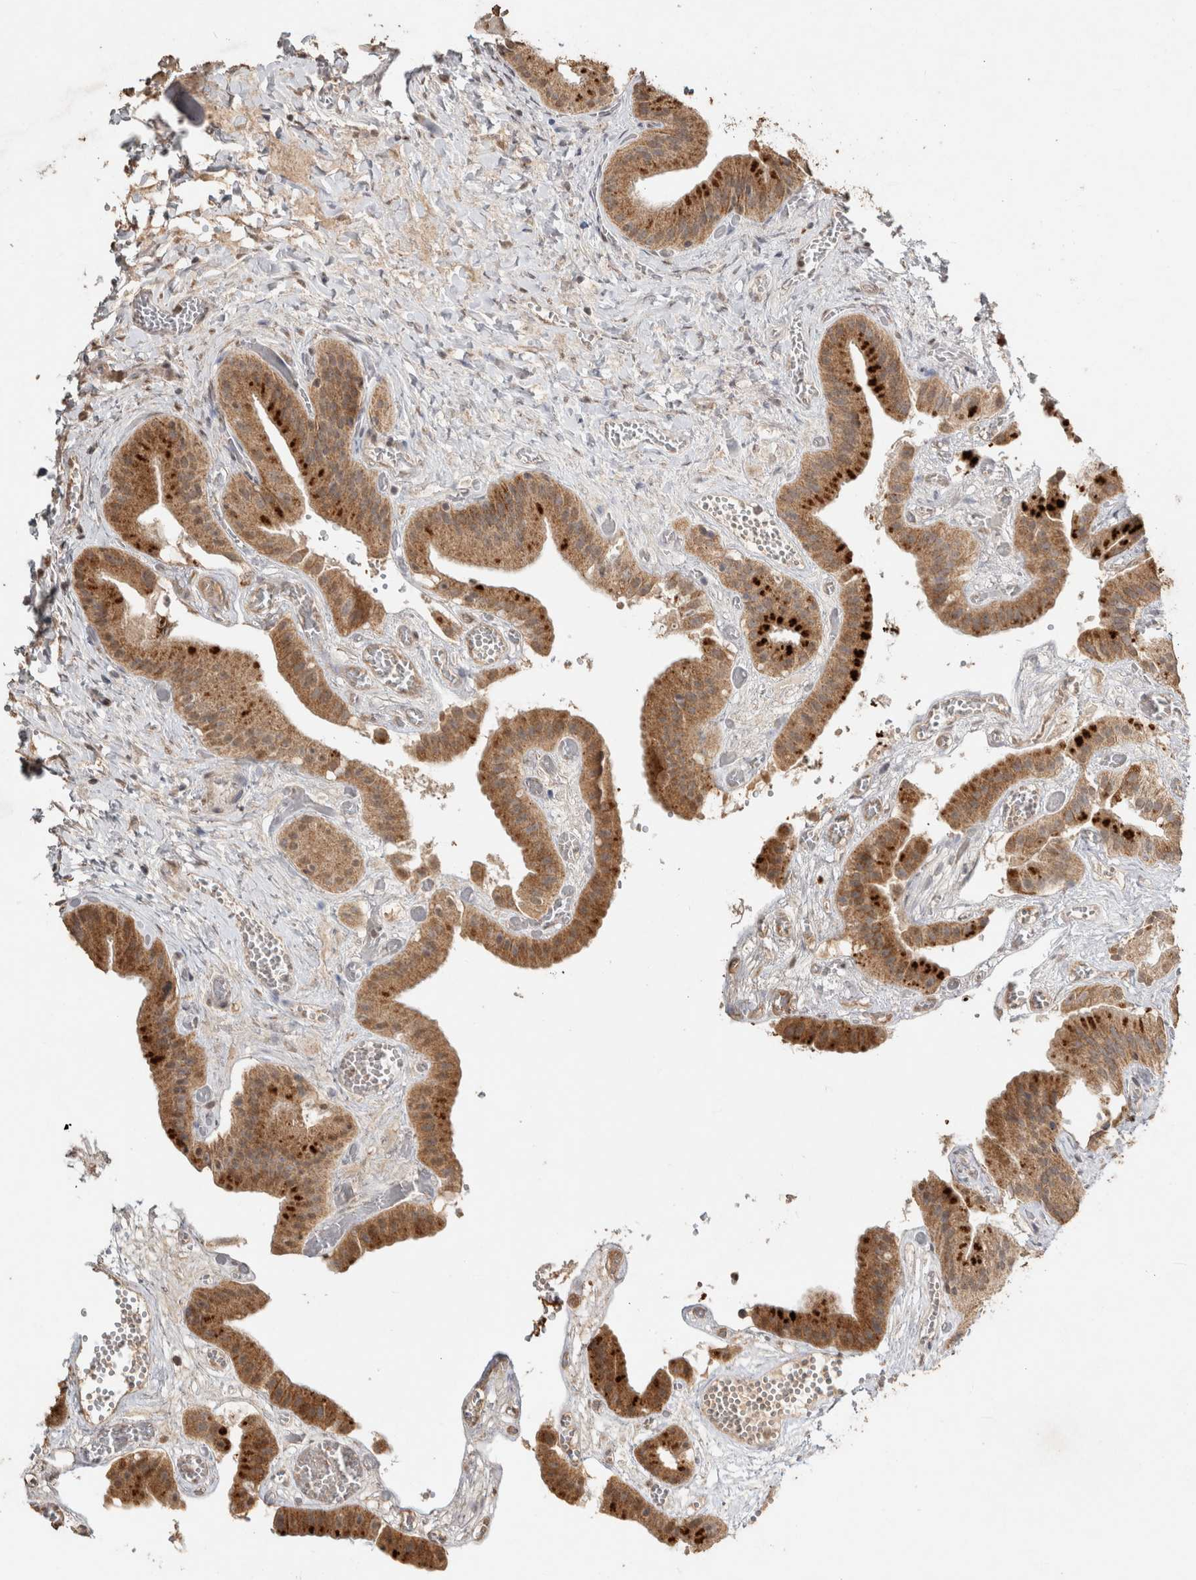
{"staining": {"intensity": "moderate", "quantity": ">75%", "location": "cytoplasmic/membranous"}, "tissue": "gallbladder", "cell_type": "Glandular cells", "image_type": "normal", "snomed": [{"axis": "morphology", "description": "Normal tissue, NOS"}, {"axis": "topography", "description": "Gallbladder"}], "caption": "Unremarkable gallbladder displays moderate cytoplasmic/membranous positivity in approximately >75% of glandular cells, visualized by immunohistochemistry. (brown staining indicates protein expression, while blue staining denotes nuclei).", "gene": "FAM3A", "patient": {"sex": "female", "age": 64}}